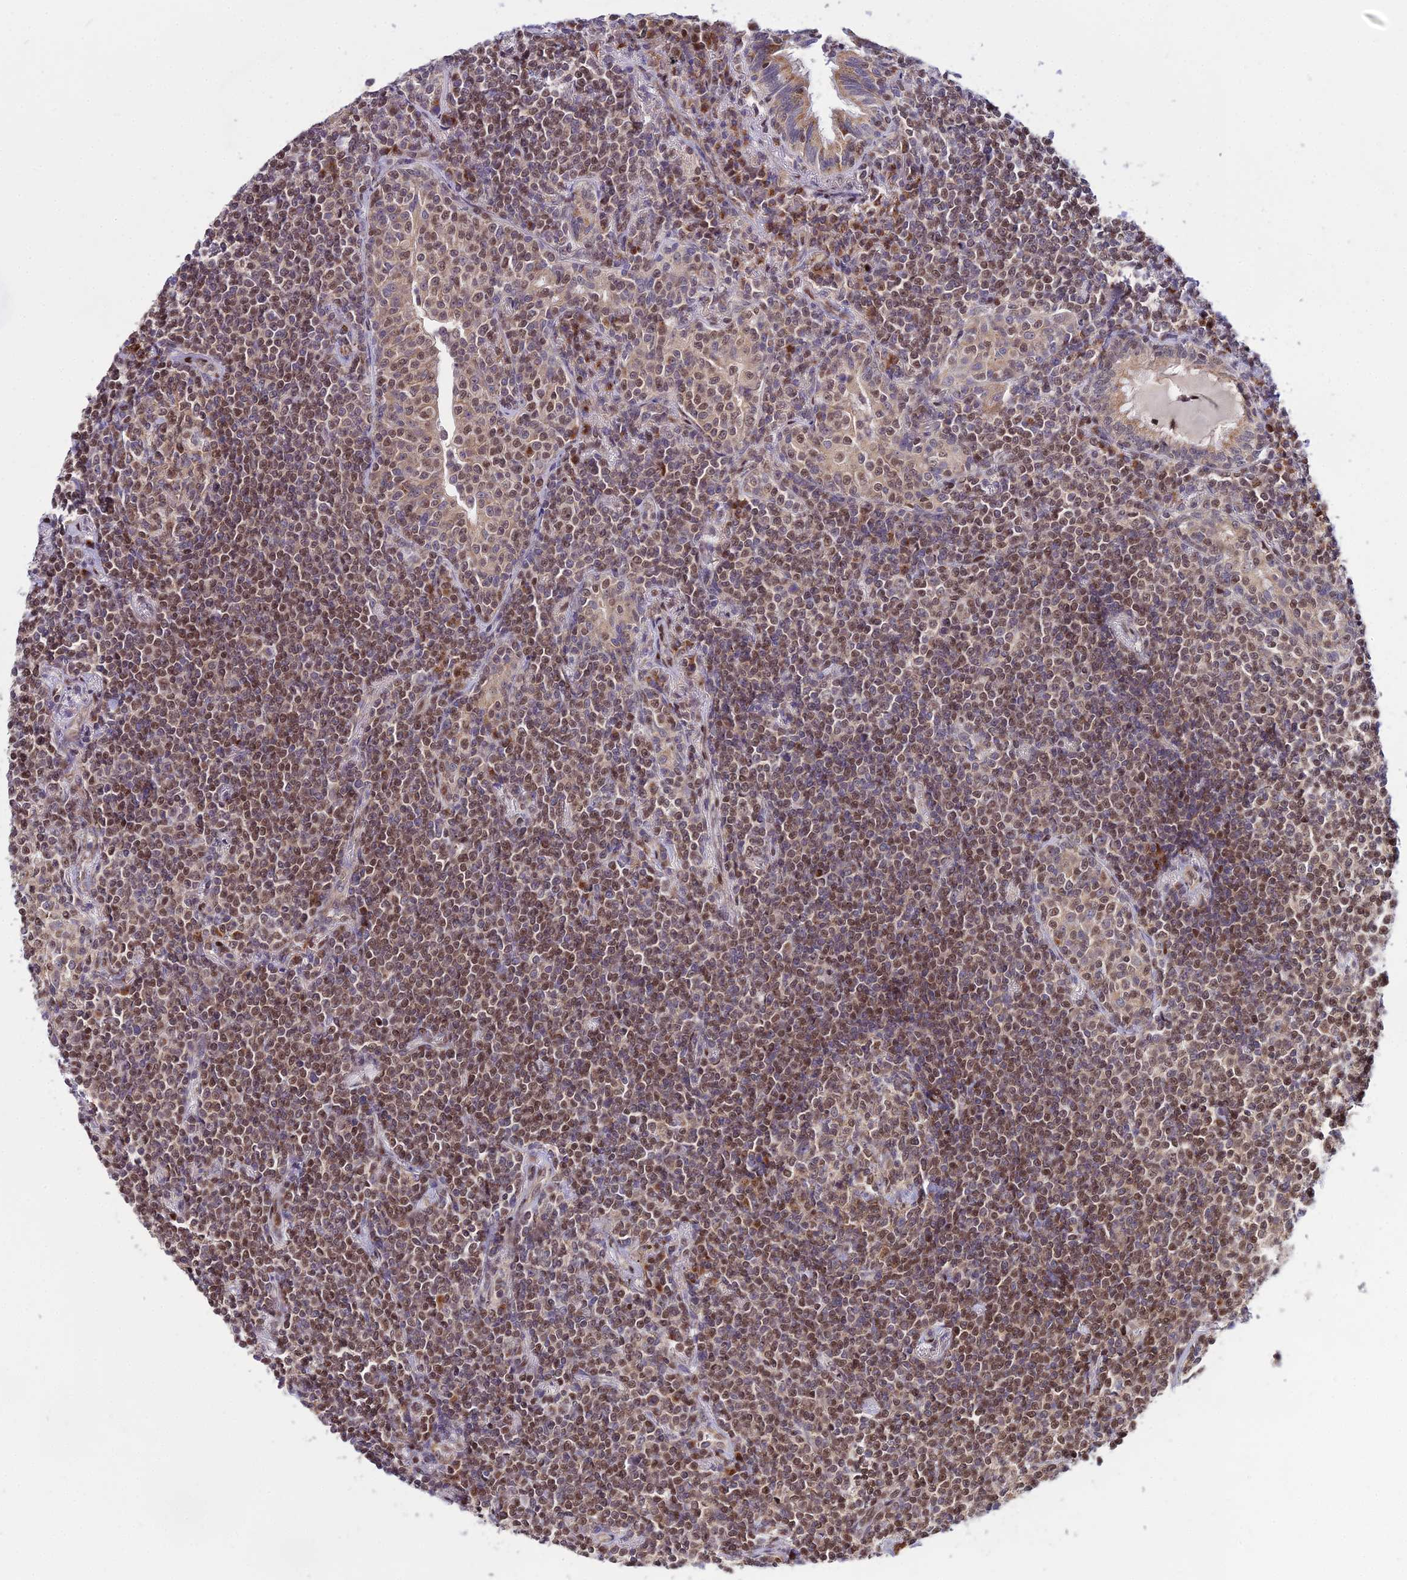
{"staining": {"intensity": "moderate", "quantity": "25%-75%", "location": "nuclear"}, "tissue": "lymphoma", "cell_type": "Tumor cells", "image_type": "cancer", "snomed": [{"axis": "morphology", "description": "Malignant lymphoma, non-Hodgkin's type, Low grade"}, {"axis": "topography", "description": "Lung"}], "caption": "A medium amount of moderate nuclear positivity is identified in about 25%-75% of tumor cells in low-grade malignant lymphoma, non-Hodgkin's type tissue. The staining is performed using DAB (3,3'-diaminobenzidine) brown chromogen to label protein expression. The nuclei are counter-stained blue using hematoxylin.", "gene": "CIB3", "patient": {"sex": "female", "age": 71}}